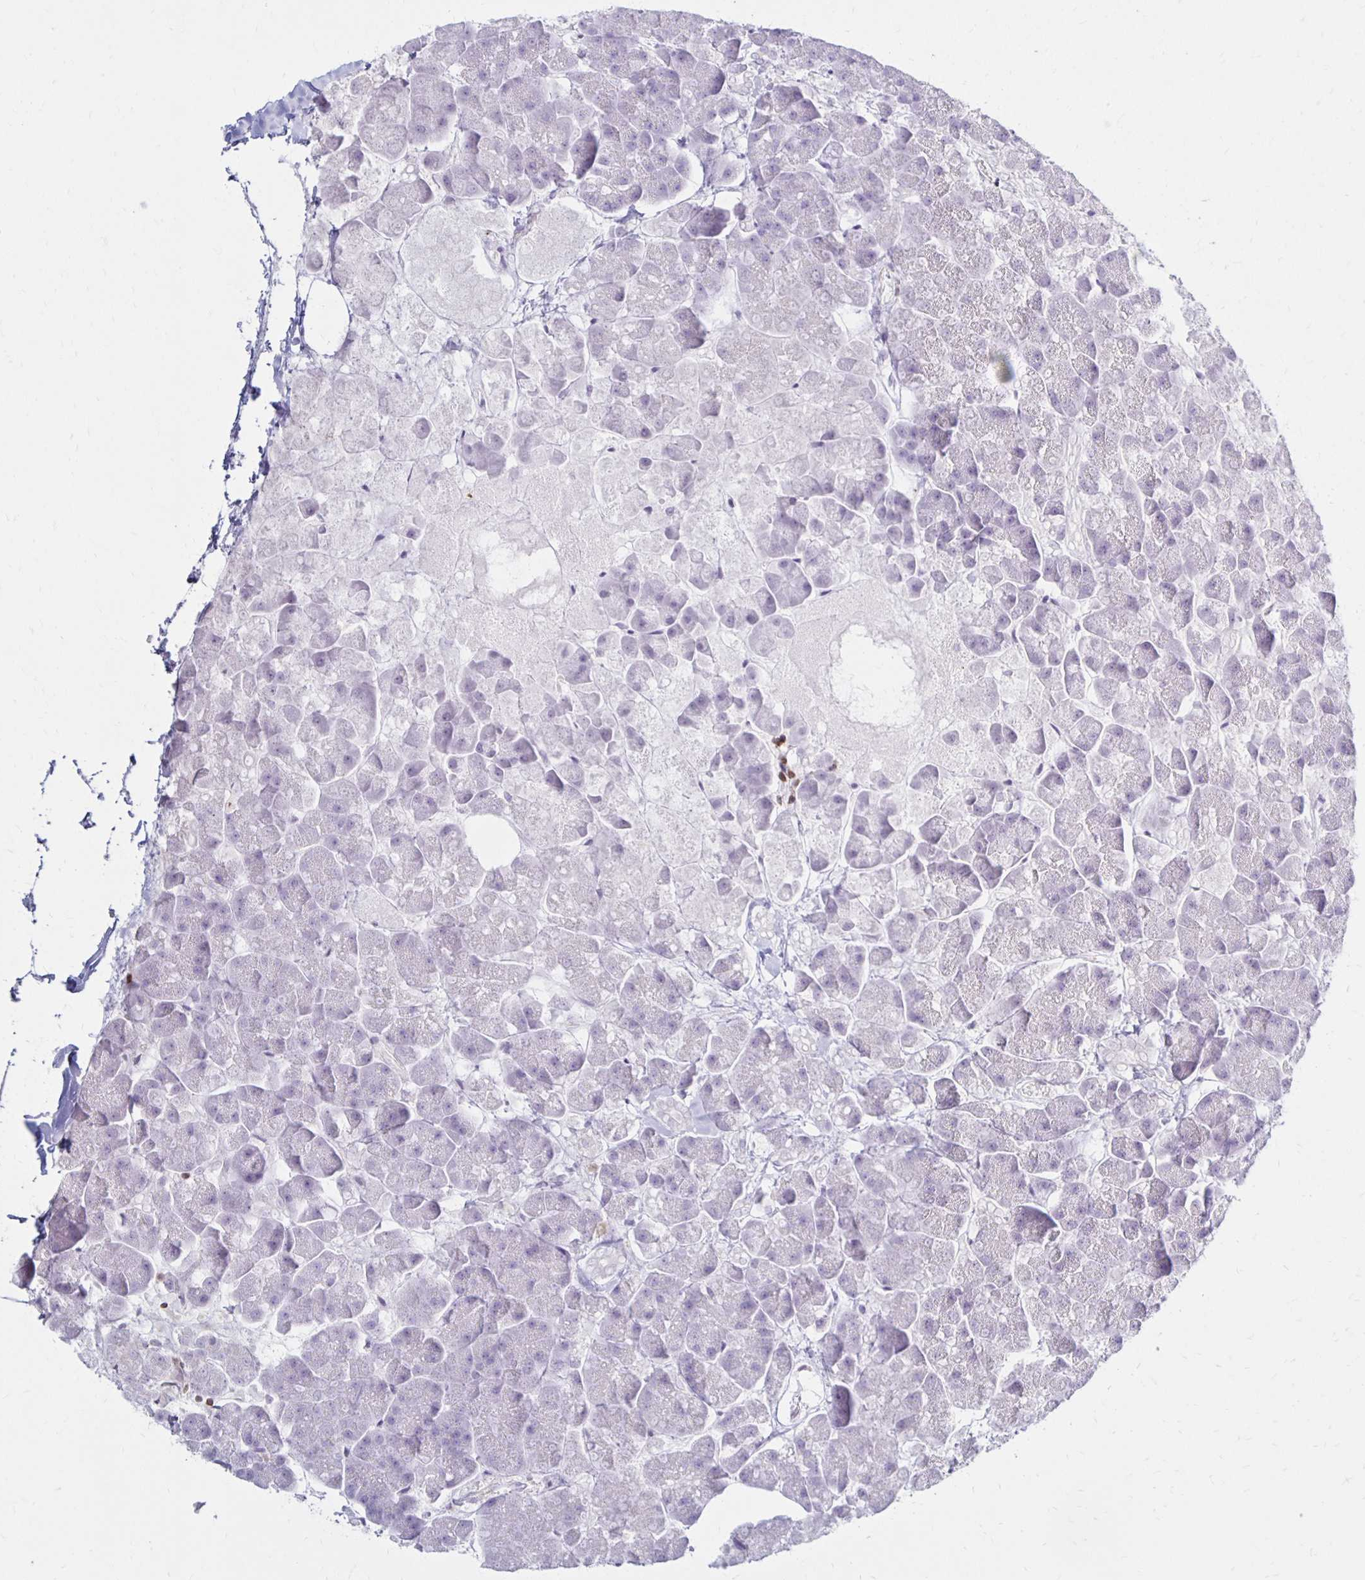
{"staining": {"intensity": "negative", "quantity": "none", "location": "none"}, "tissue": "pancreas", "cell_type": "Exocrine glandular cells", "image_type": "normal", "snomed": [{"axis": "morphology", "description": "Normal tissue, NOS"}, {"axis": "topography", "description": "Pancreas"}, {"axis": "topography", "description": "Peripheral nerve tissue"}], "caption": "This histopathology image is of unremarkable pancreas stained with immunohistochemistry to label a protein in brown with the nuclei are counter-stained blue. There is no positivity in exocrine glandular cells.", "gene": "CCL21", "patient": {"sex": "male", "age": 54}}